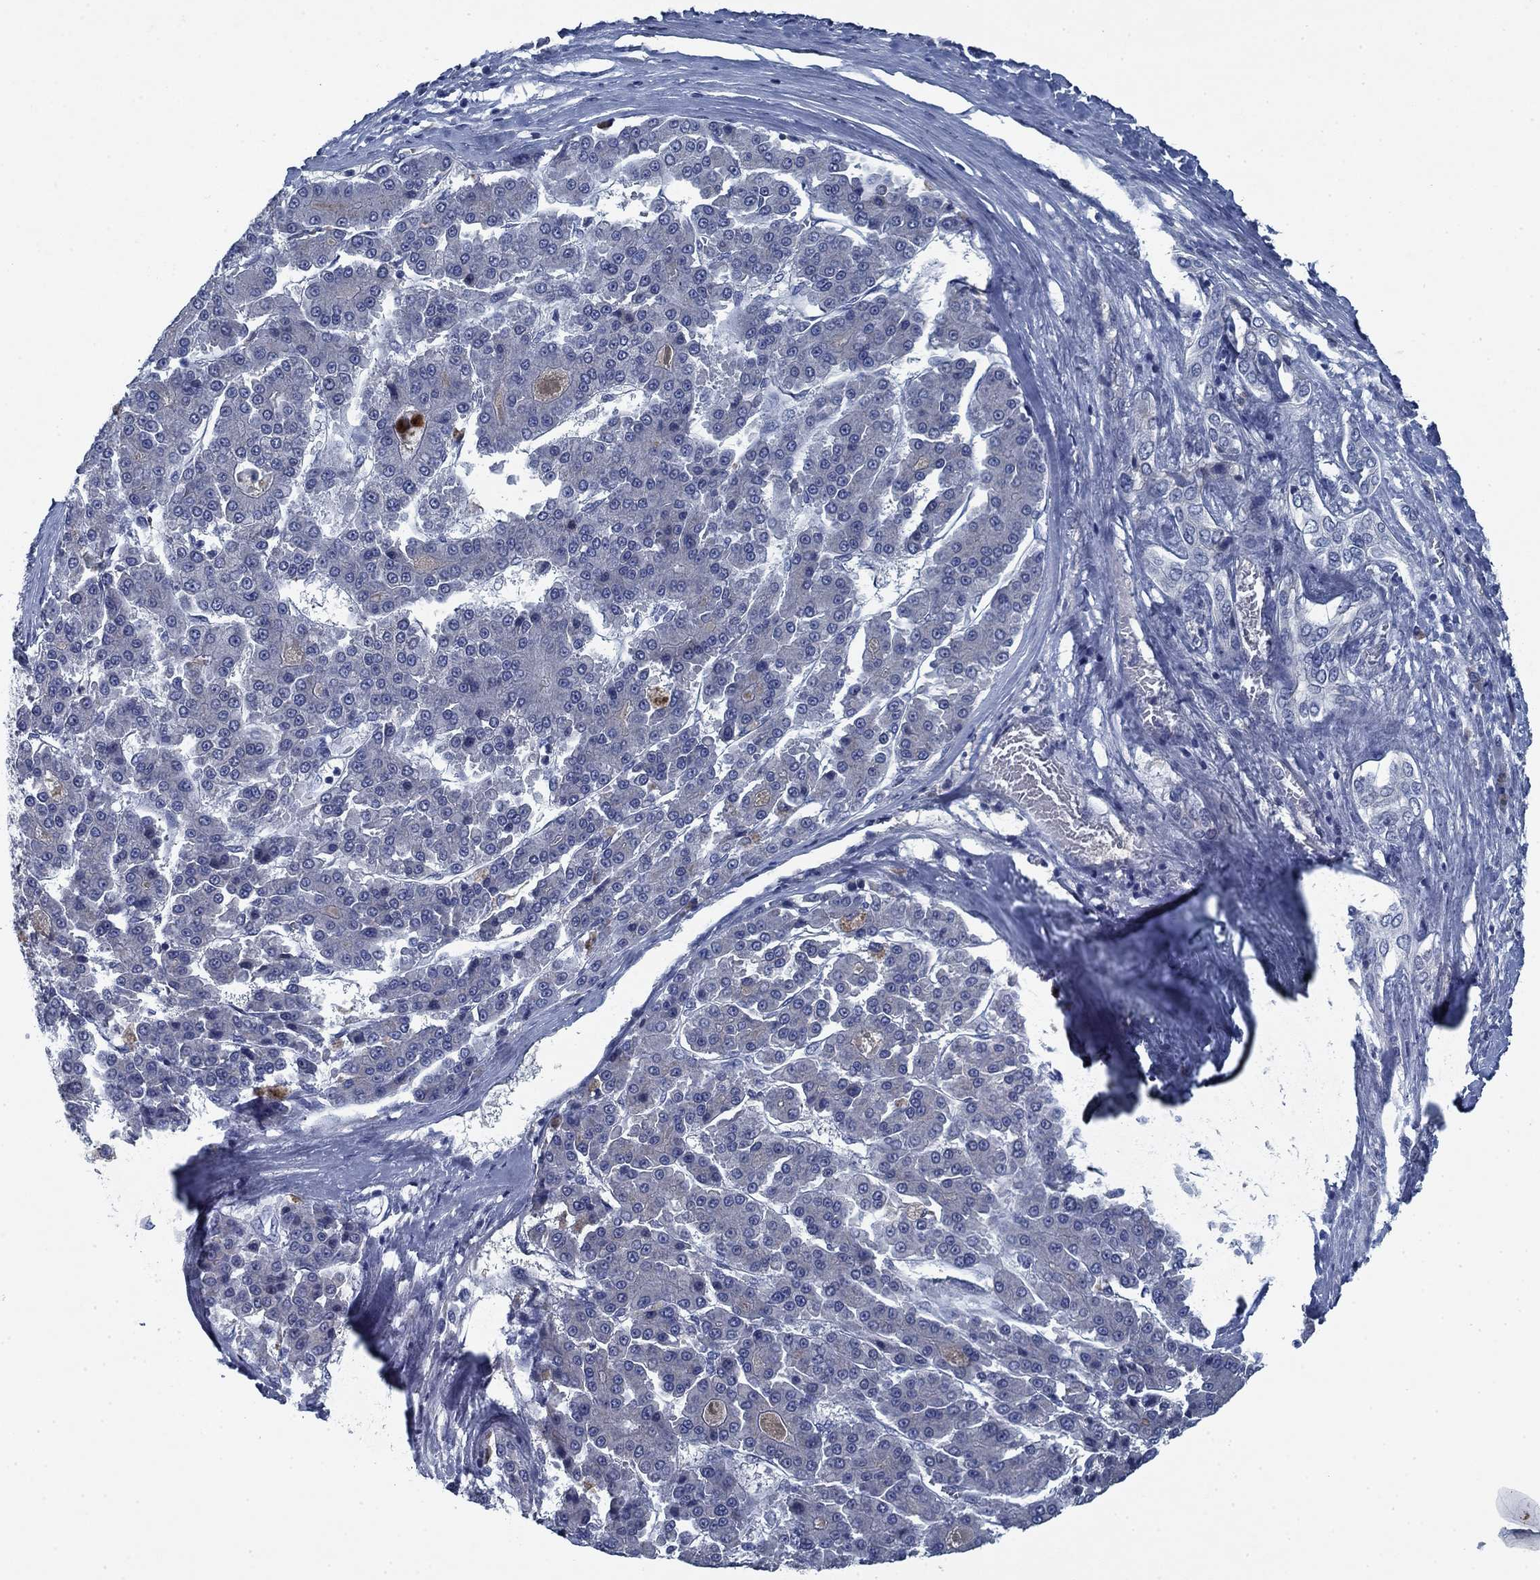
{"staining": {"intensity": "negative", "quantity": "none", "location": "none"}, "tissue": "liver cancer", "cell_type": "Tumor cells", "image_type": "cancer", "snomed": [{"axis": "morphology", "description": "Carcinoma, Hepatocellular, NOS"}, {"axis": "topography", "description": "Liver"}], "caption": "Hepatocellular carcinoma (liver) was stained to show a protein in brown. There is no significant expression in tumor cells.", "gene": "PNMA8A", "patient": {"sex": "male", "age": 70}}